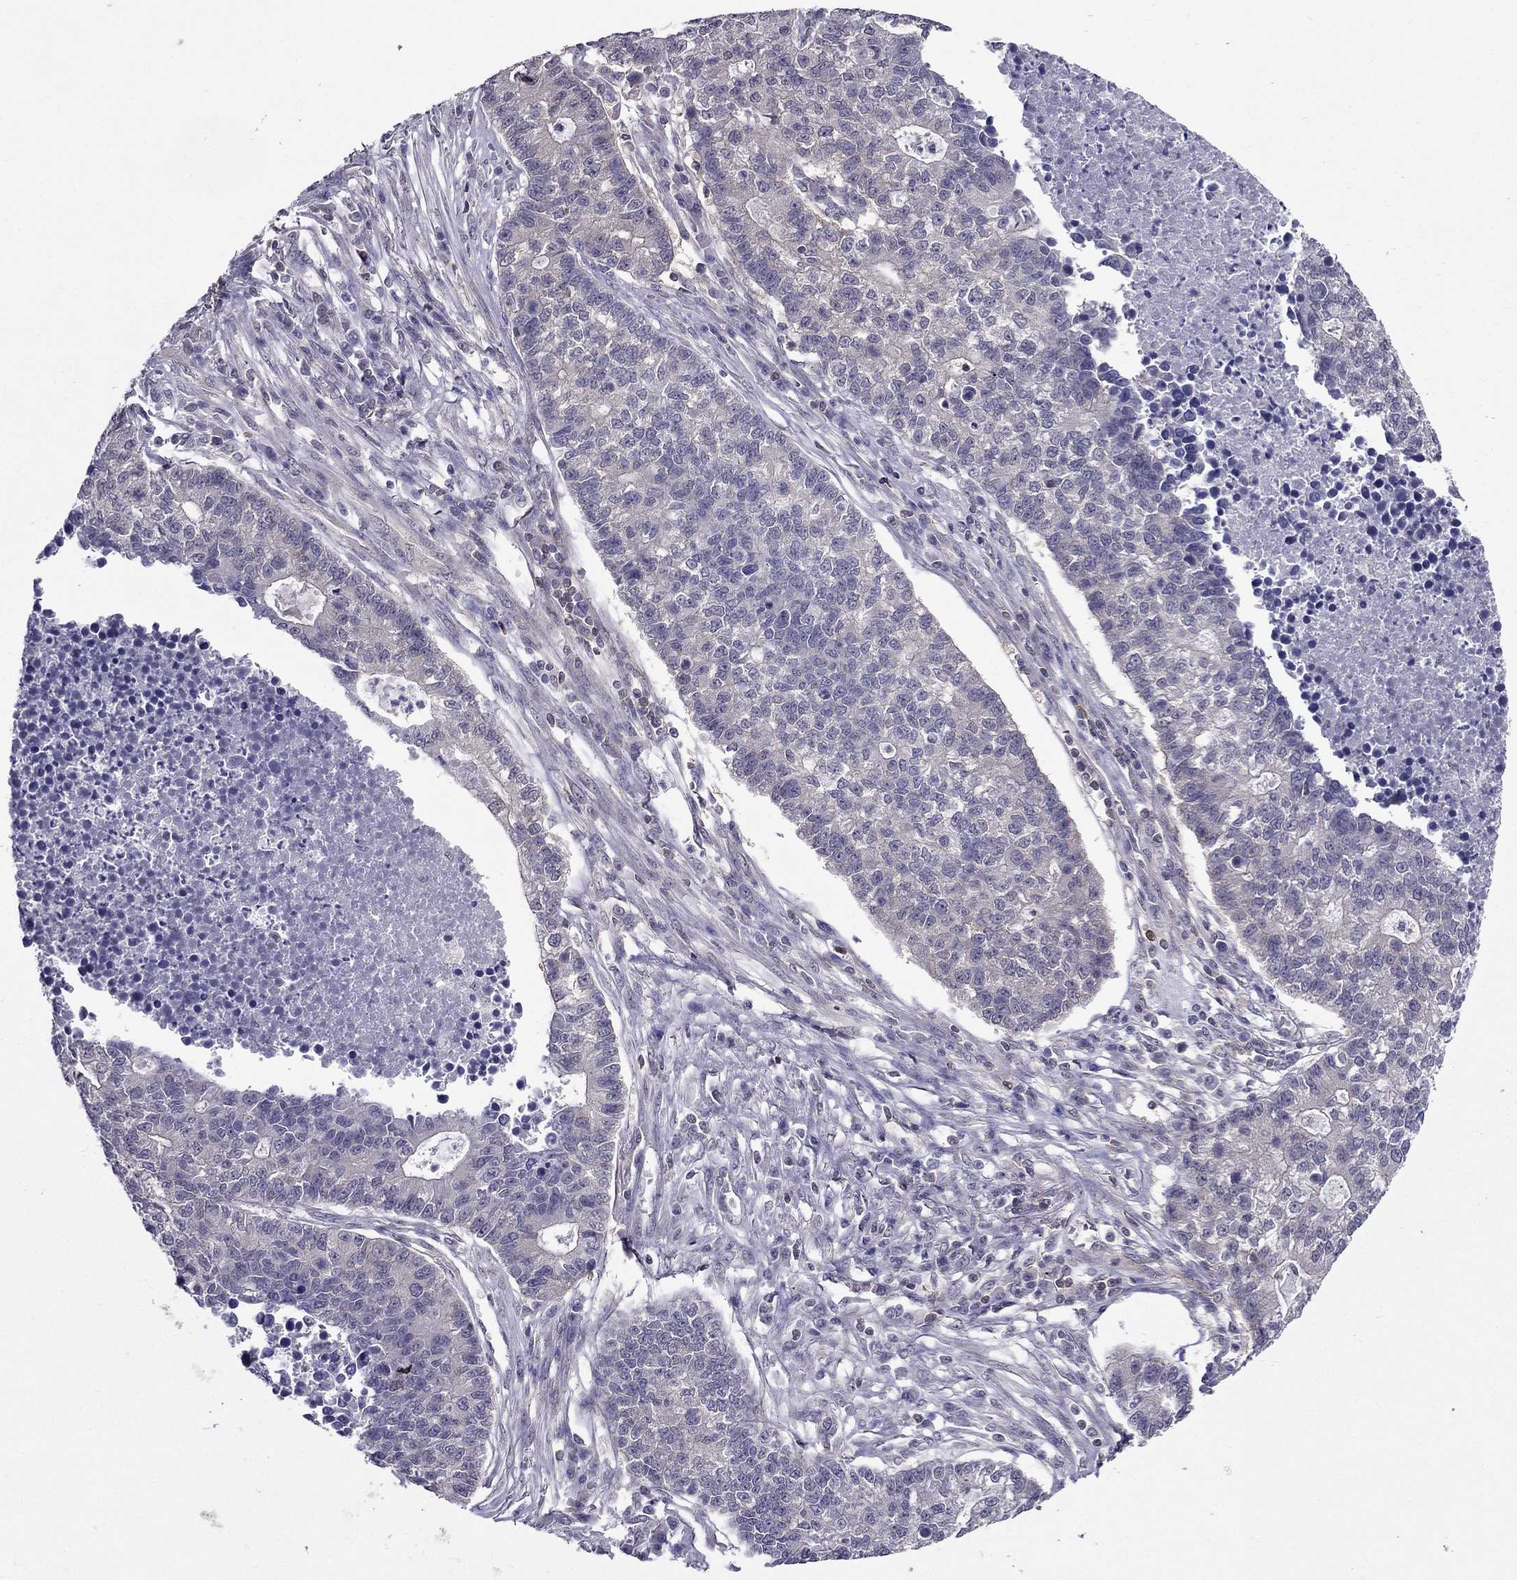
{"staining": {"intensity": "negative", "quantity": "none", "location": "none"}, "tissue": "lung cancer", "cell_type": "Tumor cells", "image_type": "cancer", "snomed": [{"axis": "morphology", "description": "Adenocarcinoma, NOS"}, {"axis": "topography", "description": "Lung"}], "caption": "Tumor cells are negative for brown protein staining in lung cancer (adenocarcinoma).", "gene": "AAK1", "patient": {"sex": "male", "age": 57}}